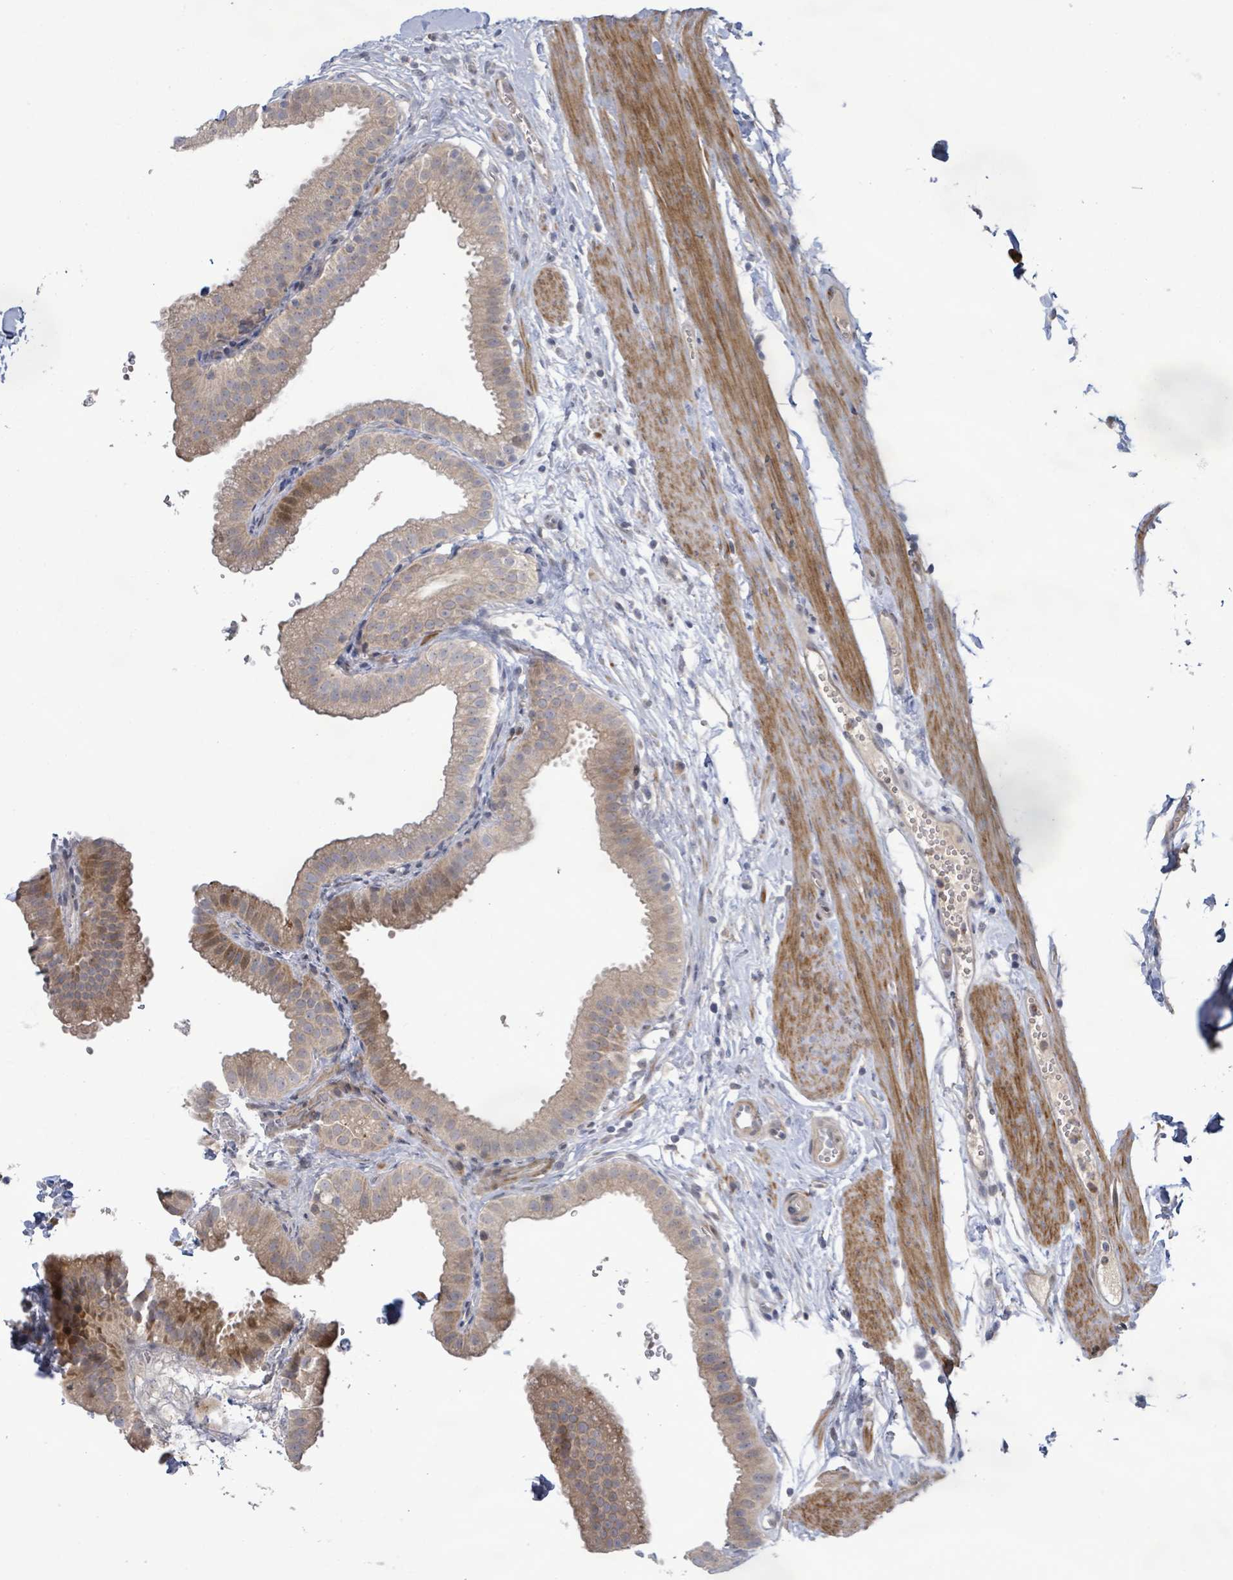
{"staining": {"intensity": "weak", "quantity": ">75%", "location": "cytoplasmic/membranous"}, "tissue": "gallbladder", "cell_type": "Glandular cells", "image_type": "normal", "snomed": [{"axis": "morphology", "description": "Normal tissue, NOS"}, {"axis": "topography", "description": "Gallbladder"}], "caption": "The histopathology image demonstrates immunohistochemical staining of unremarkable gallbladder. There is weak cytoplasmic/membranous positivity is identified in approximately >75% of glandular cells.", "gene": "SLIT3", "patient": {"sex": "female", "age": 61}}